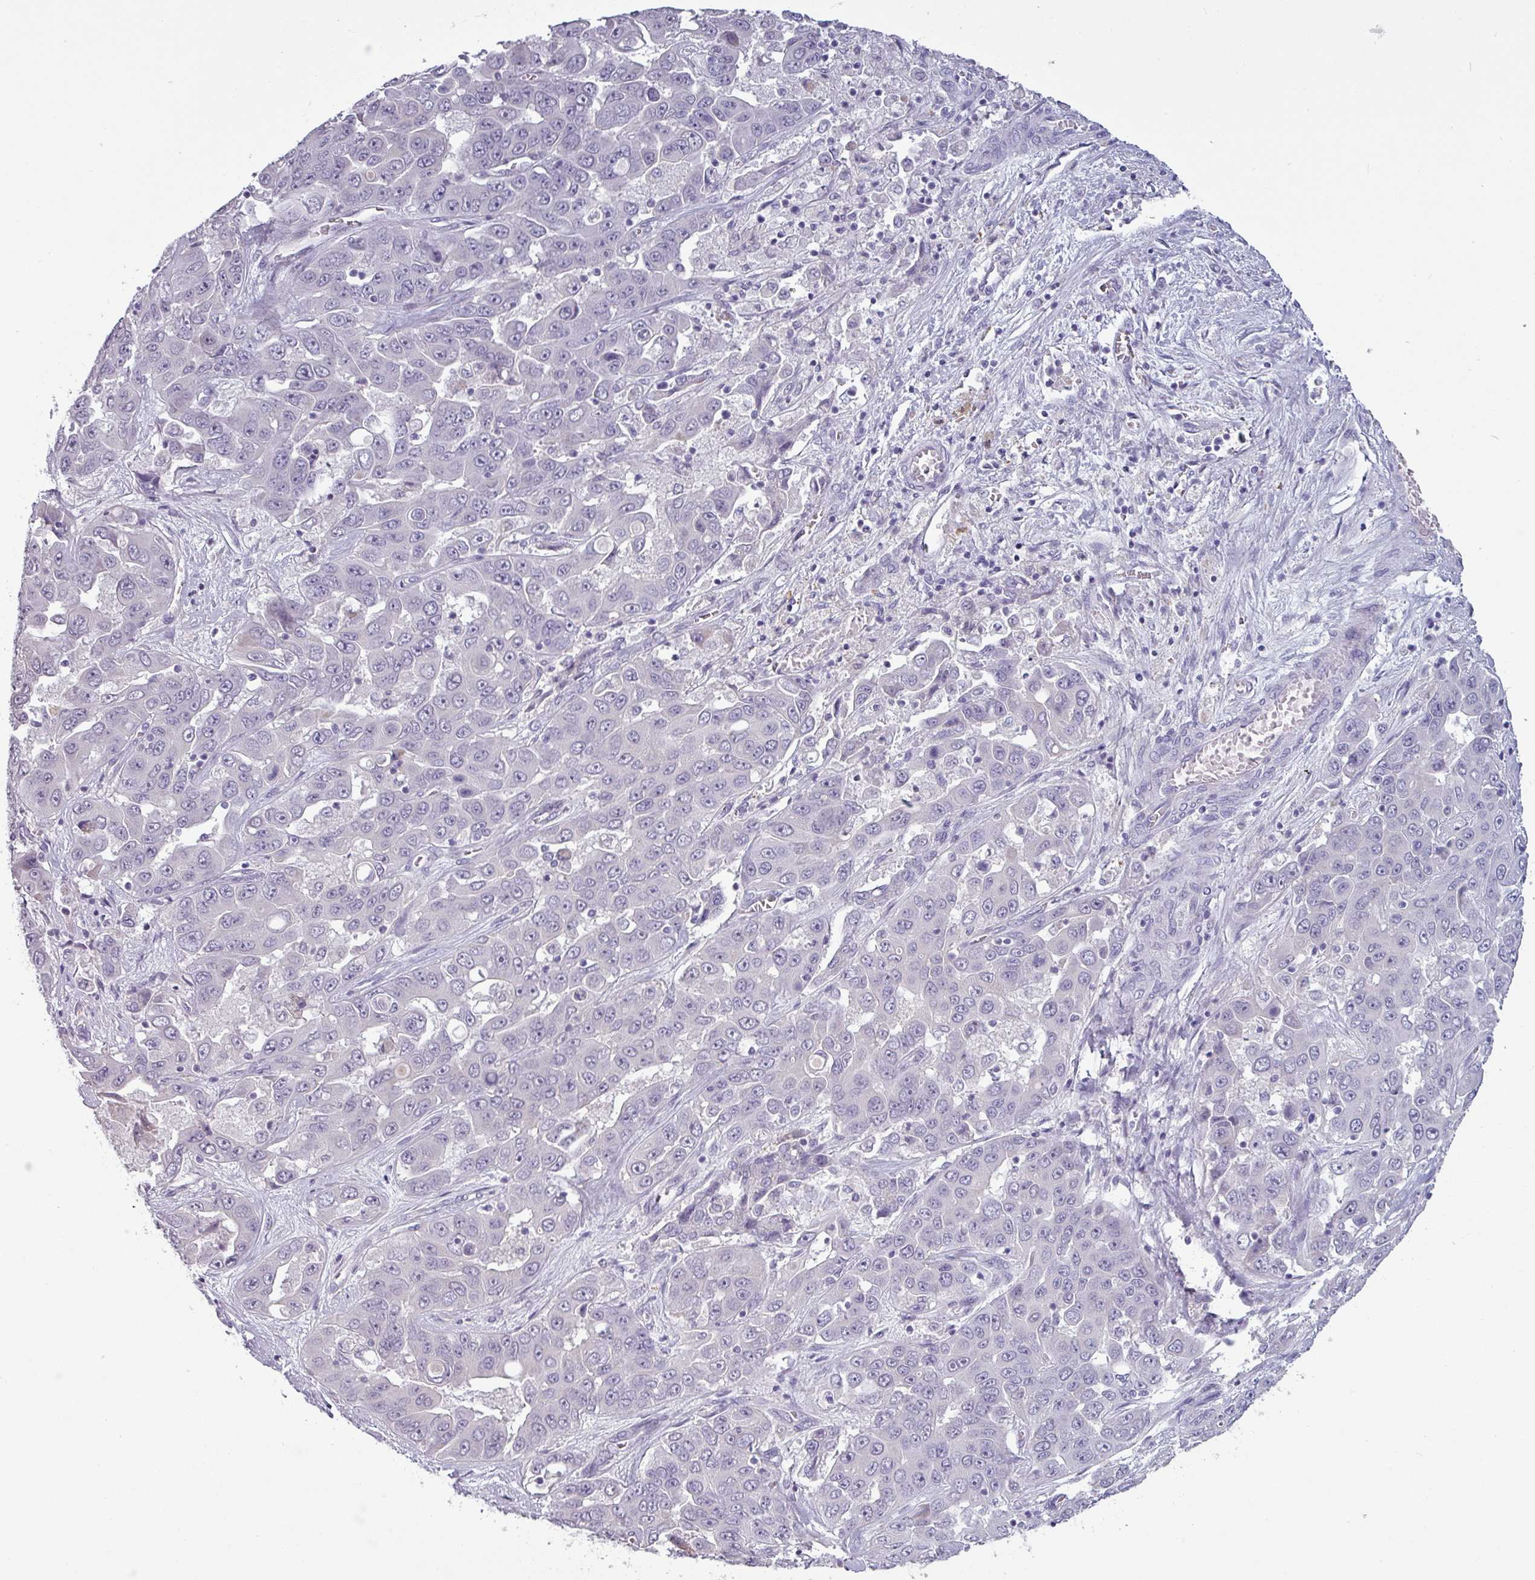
{"staining": {"intensity": "negative", "quantity": "none", "location": "none"}, "tissue": "liver cancer", "cell_type": "Tumor cells", "image_type": "cancer", "snomed": [{"axis": "morphology", "description": "Cholangiocarcinoma"}, {"axis": "topography", "description": "Liver"}], "caption": "Tumor cells are negative for protein expression in human cholangiocarcinoma (liver). (Brightfield microscopy of DAB IHC at high magnification).", "gene": "SLC26A9", "patient": {"sex": "female", "age": 52}}